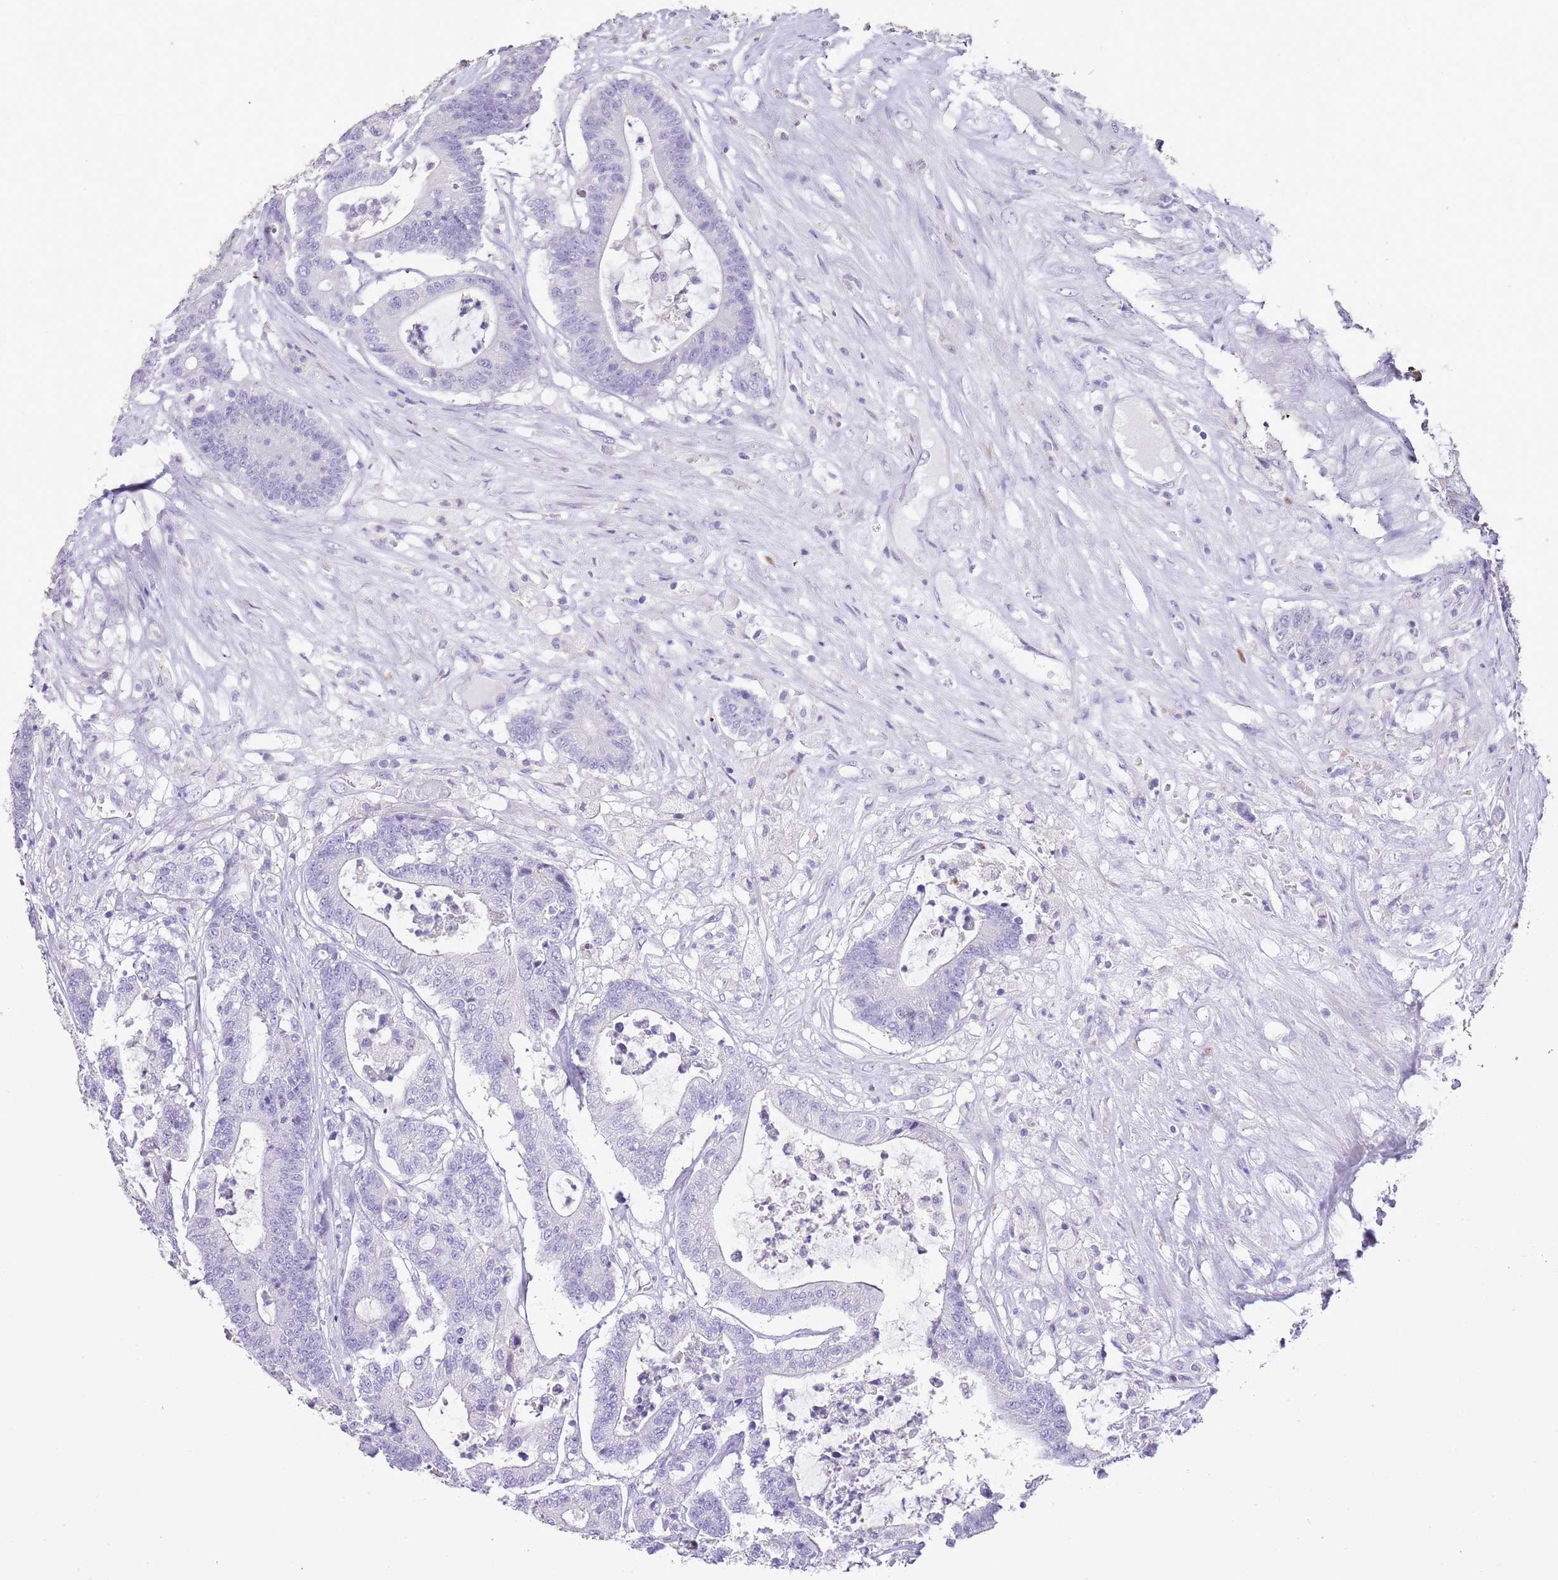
{"staining": {"intensity": "negative", "quantity": "none", "location": "none"}, "tissue": "colorectal cancer", "cell_type": "Tumor cells", "image_type": "cancer", "snomed": [{"axis": "morphology", "description": "Adenocarcinoma, NOS"}, {"axis": "topography", "description": "Colon"}], "caption": "Immunohistochemistry photomicrograph of neoplastic tissue: colorectal adenocarcinoma stained with DAB (3,3'-diaminobenzidine) demonstrates no significant protein positivity in tumor cells. The staining is performed using DAB (3,3'-diaminobenzidine) brown chromogen with nuclei counter-stained in using hematoxylin.", "gene": "XPO7", "patient": {"sex": "female", "age": 84}}